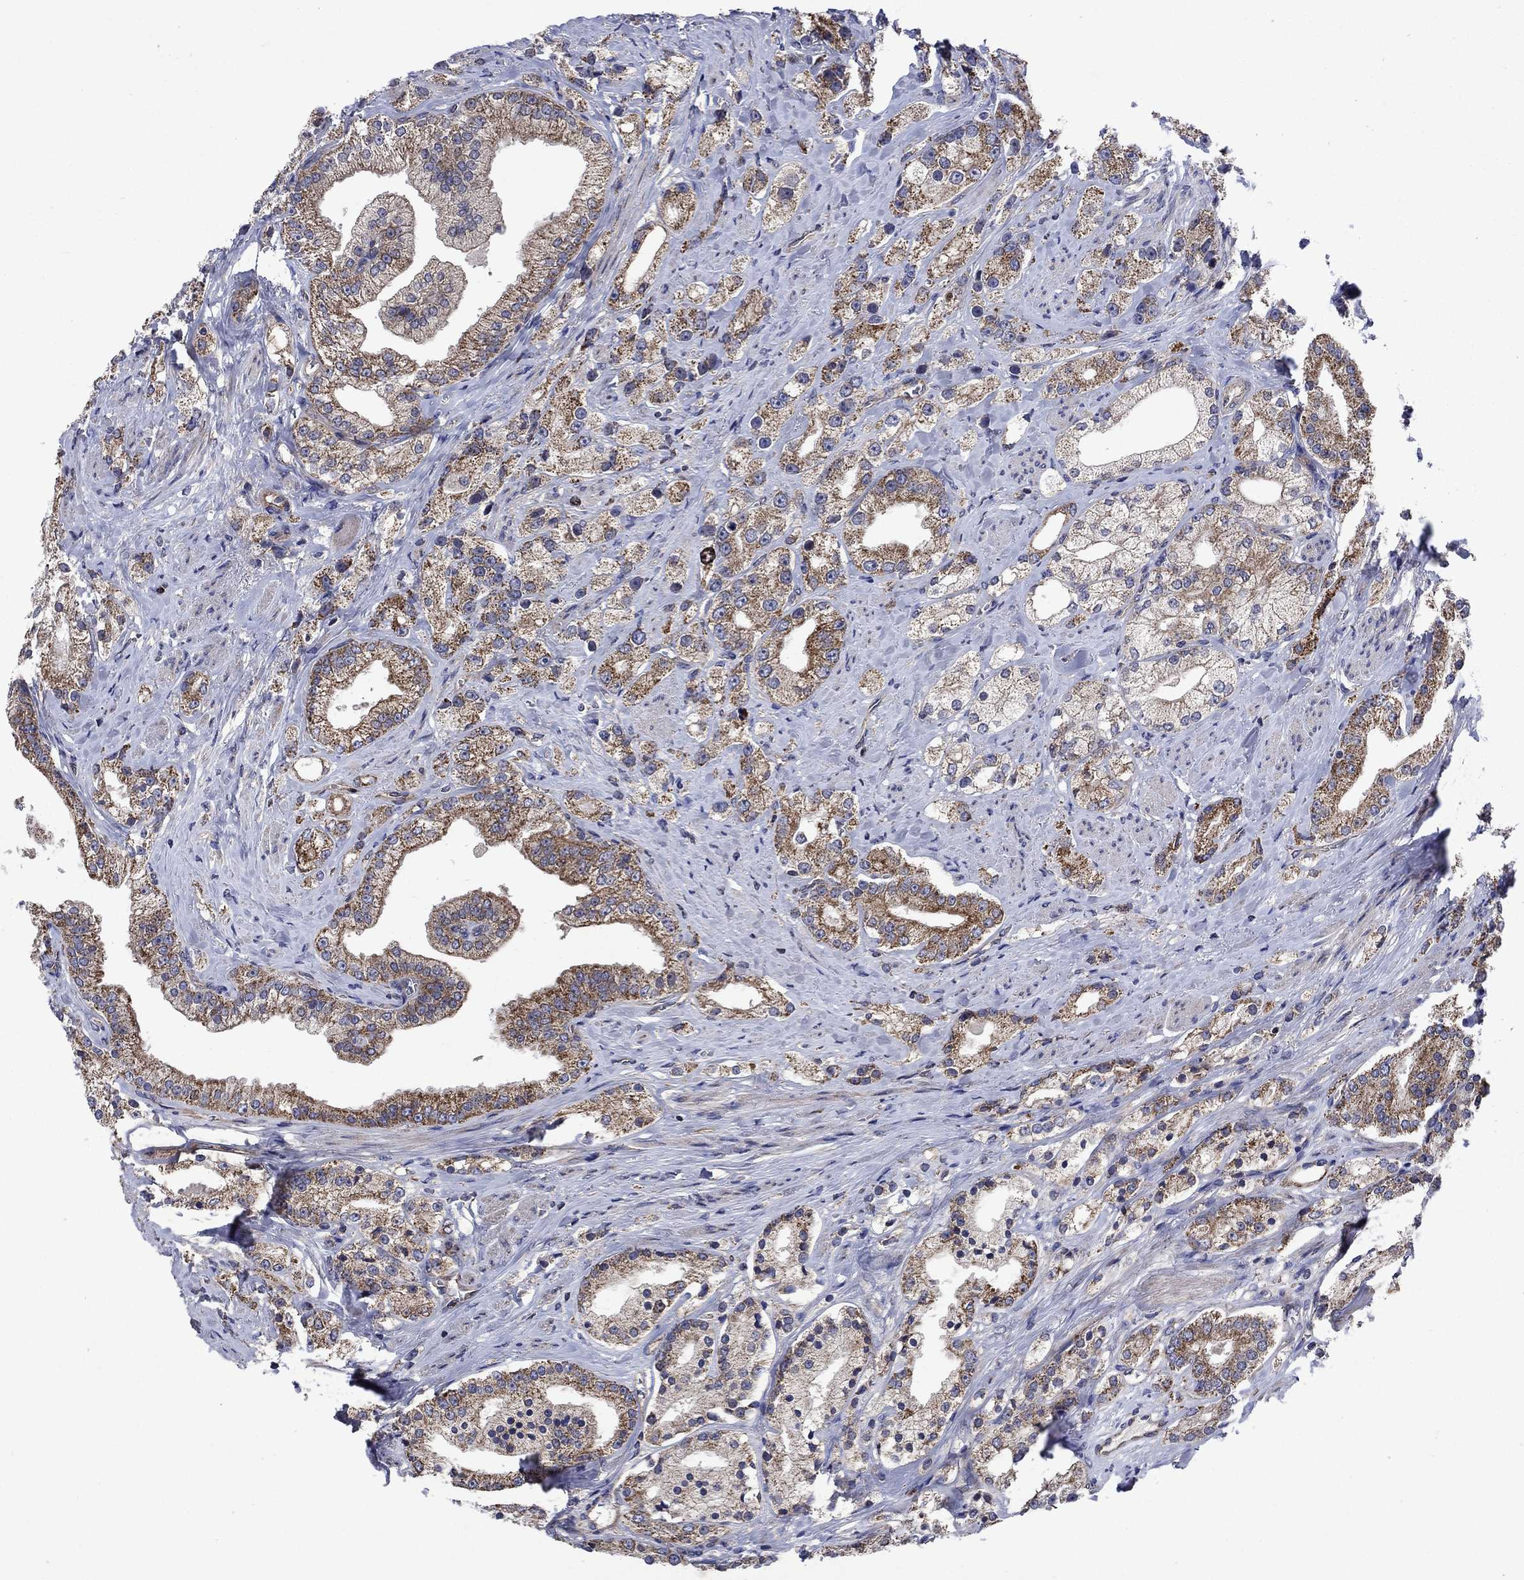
{"staining": {"intensity": "strong", "quantity": ">75%", "location": "cytoplasmic/membranous"}, "tissue": "prostate cancer", "cell_type": "Tumor cells", "image_type": "cancer", "snomed": [{"axis": "morphology", "description": "Adenocarcinoma, NOS"}, {"axis": "topography", "description": "Prostate and seminal vesicle, NOS"}, {"axis": "topography", "description": "Prostate"}], "caption": "DAB immunohistochemical staining of prostate cancer exhibits strong cytoplasmic/membranous protein positivity in approximately >75% of tumor cells. The protein is shown in brown color, while the nuclei are stained blue.", "gene": "KIF22", "patient": {"sex": "male", "age": 67}}